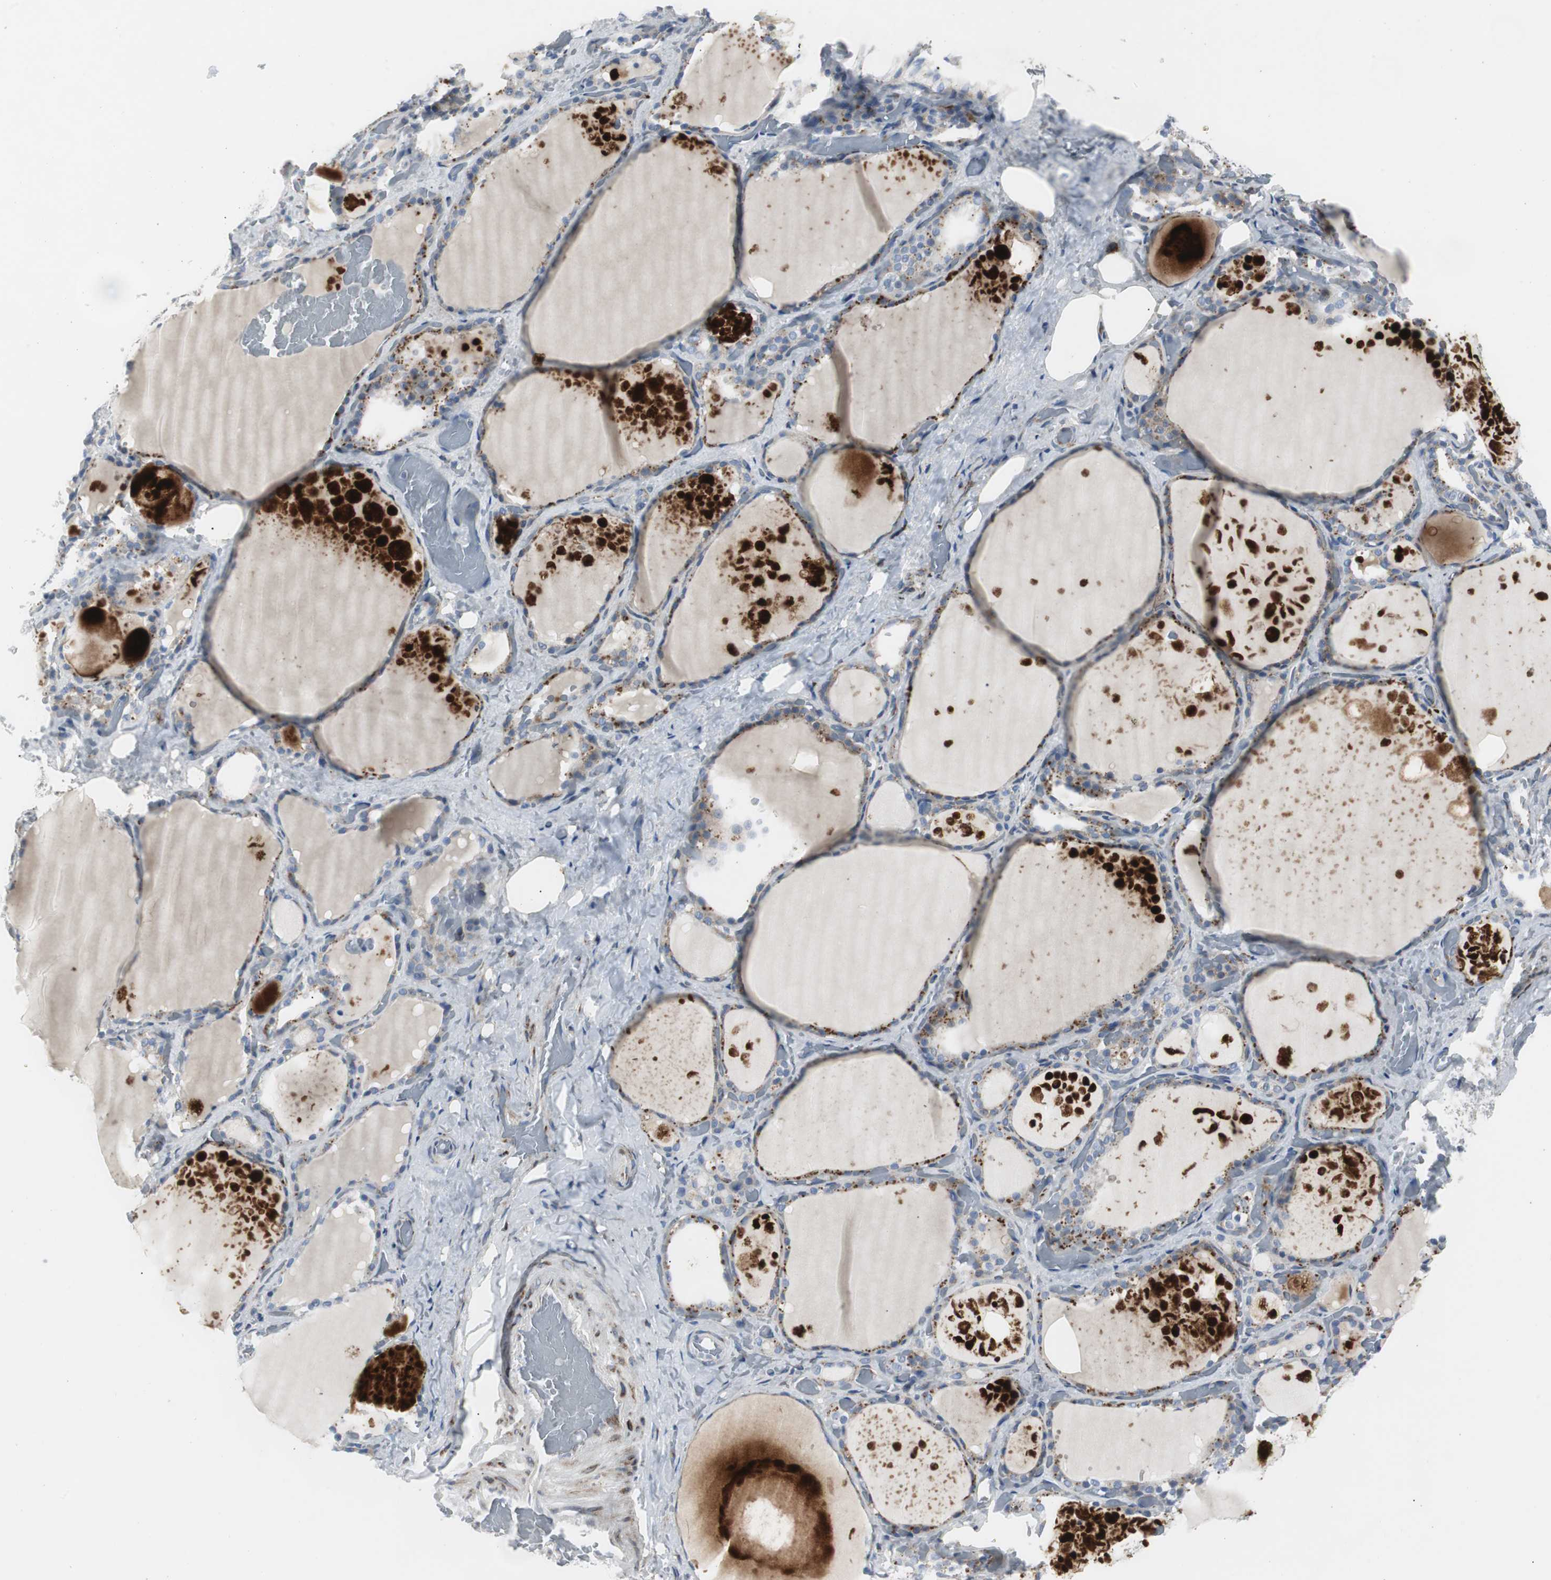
{"staining": {"intensity": "moderate", "quantity": "25%-75%", "location": "cytoplasmic/membranous"}, "tissue": "thyroid gland", "cell_type": "Glandular cells", "image_type": "normal", "snomed": [{"axis": "morphology", "description": "Normal tissue, NOS"}, {"axis": "topography", "description": "Thyroid gland"}], "caption": "The immunohistochemical stain highlights moderate cytoplasmic/membranous staining in glandular cells of normal thyroid gland.", "gene": "BBC3", "patient": {"sex": "male", "age": 61}}